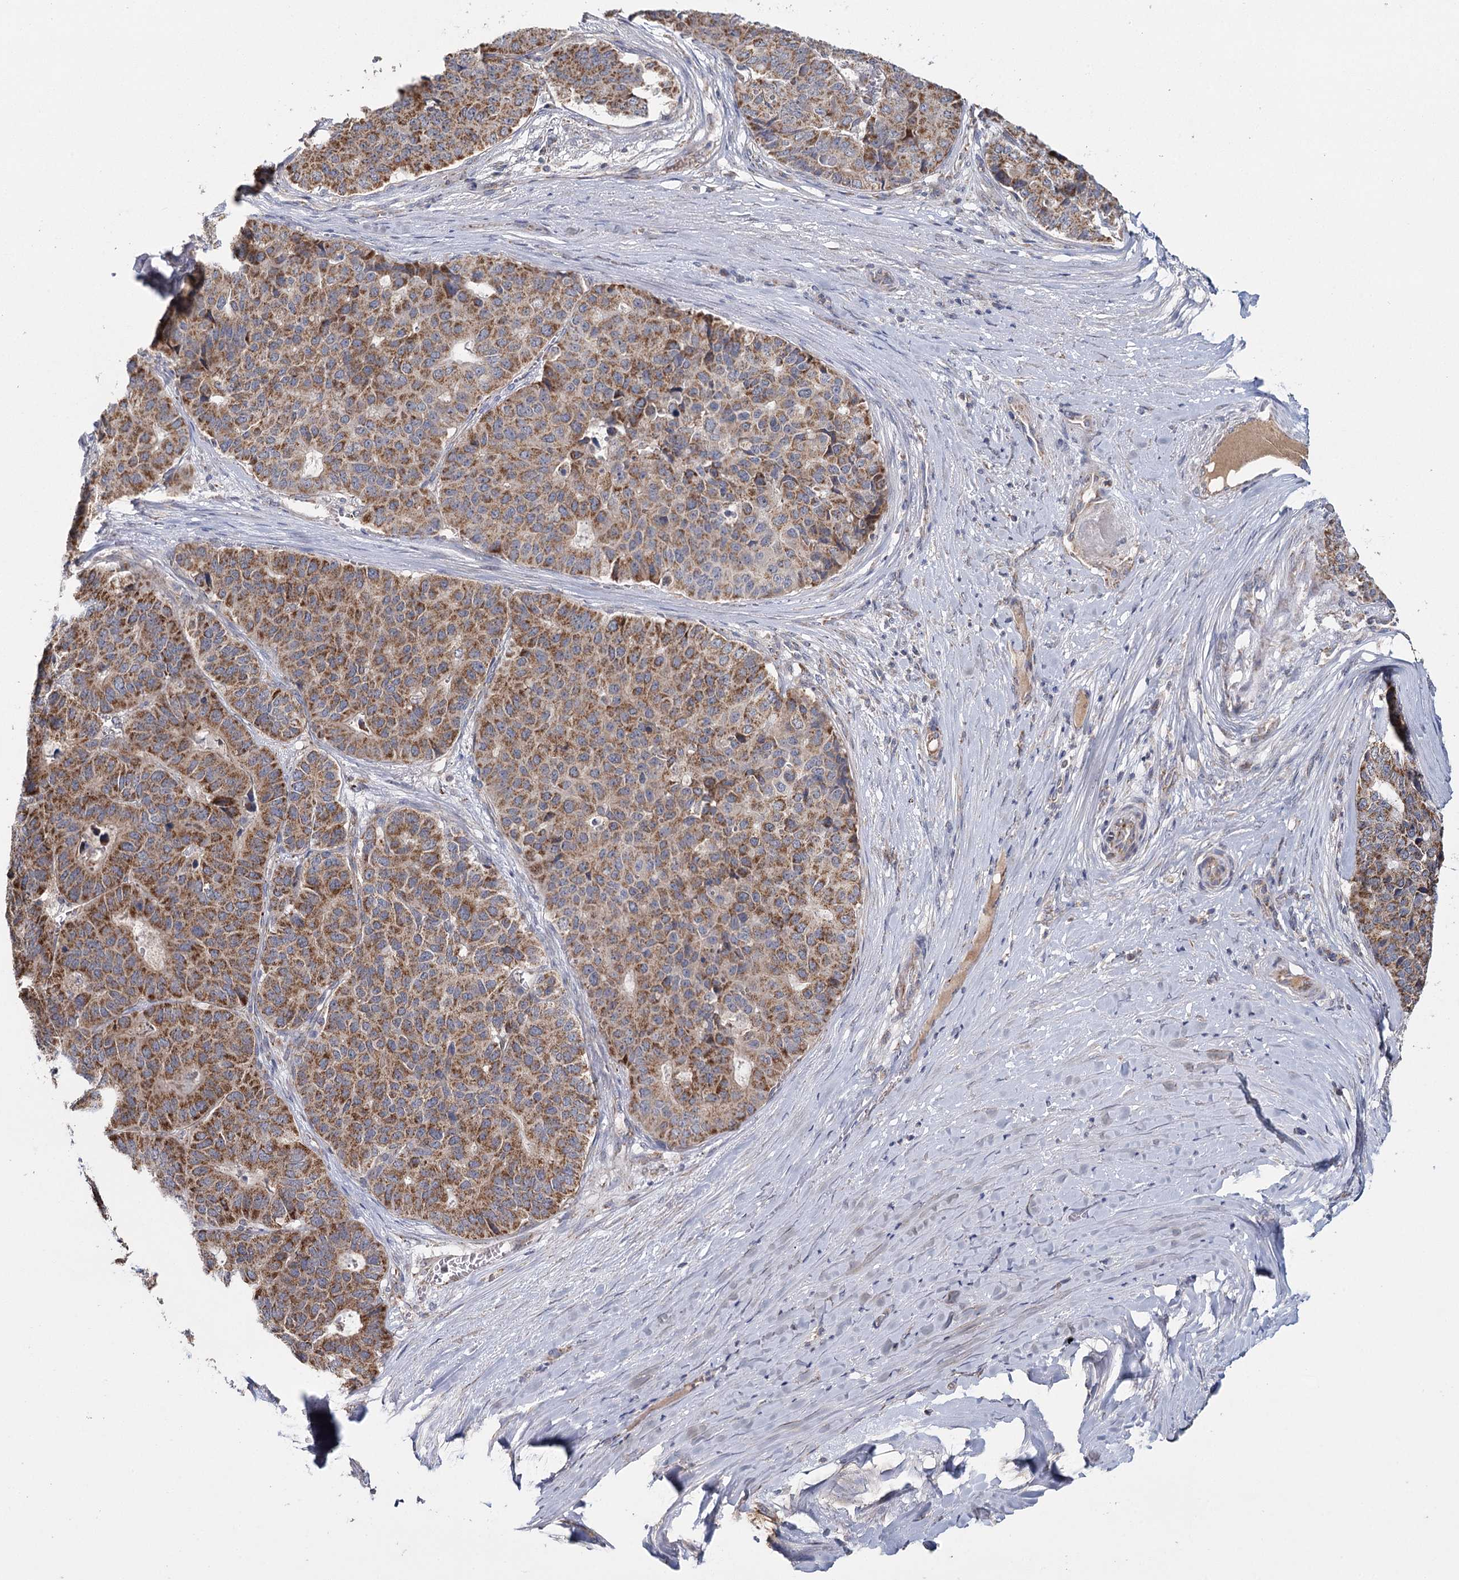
{"staining": {"intensity": "strong", "quantity": ">75%", "location": "cytoplasmic/membranous"}, "tissue": "pancreatic cancer", "cell_type": "Tumor cells", "image_type": "cancer", "snomed": [{"axis": "morphology", "description": "Adenocarcinoma, NOS"}, {"axis": "topography", "description": "Pancreas"}], "caption": "A micrograph of human pancreatic cancer stained for a protein exhibits strong cytoplasmic/membranous brown staining in tumor cells.", "gene": "MRPL44", "patient": {"sex": "male", "age": 50}}